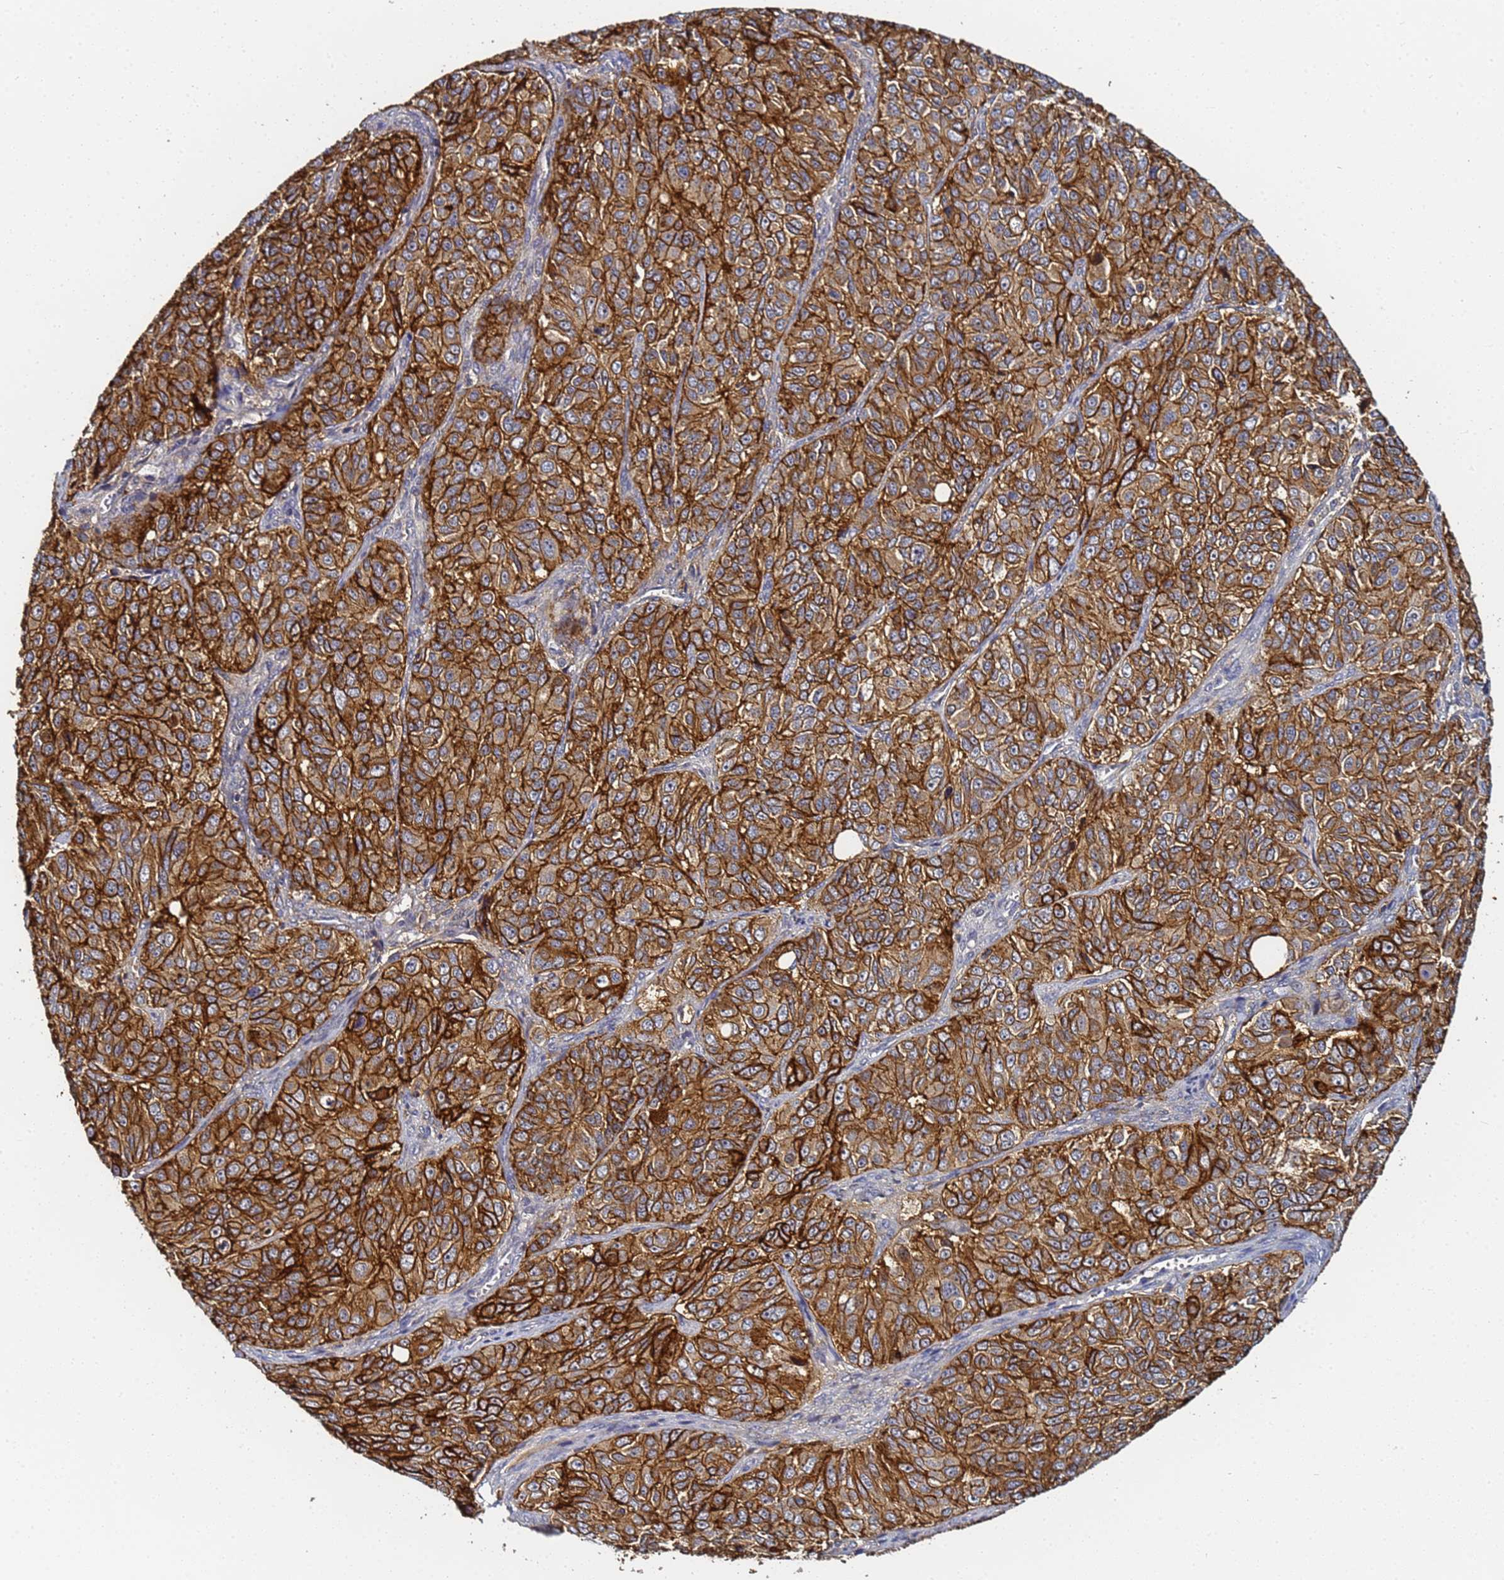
{"staining": {"intensity": "strong", "quantity": ">75%", "location": "cytoplasmic/membranous"}, "tissue": "ovarian cancer", "cell_type": "Tumor cells", "image_type": "cancer", "snomed": [{"axis": "morphology", "description": "Carcinoma, endometroid"}, {"axis": "topography", "description": "Ovary"}], "caption": "There is high levels of strong cytoplasmic/membranous expression in tumor cells of ovarian cancer (endometroid carcinoma), as demonstrated by immunohistochemical staining (brown color).", "gene": "LRRC69", "patient": {"sex": "female", "age": 51}}